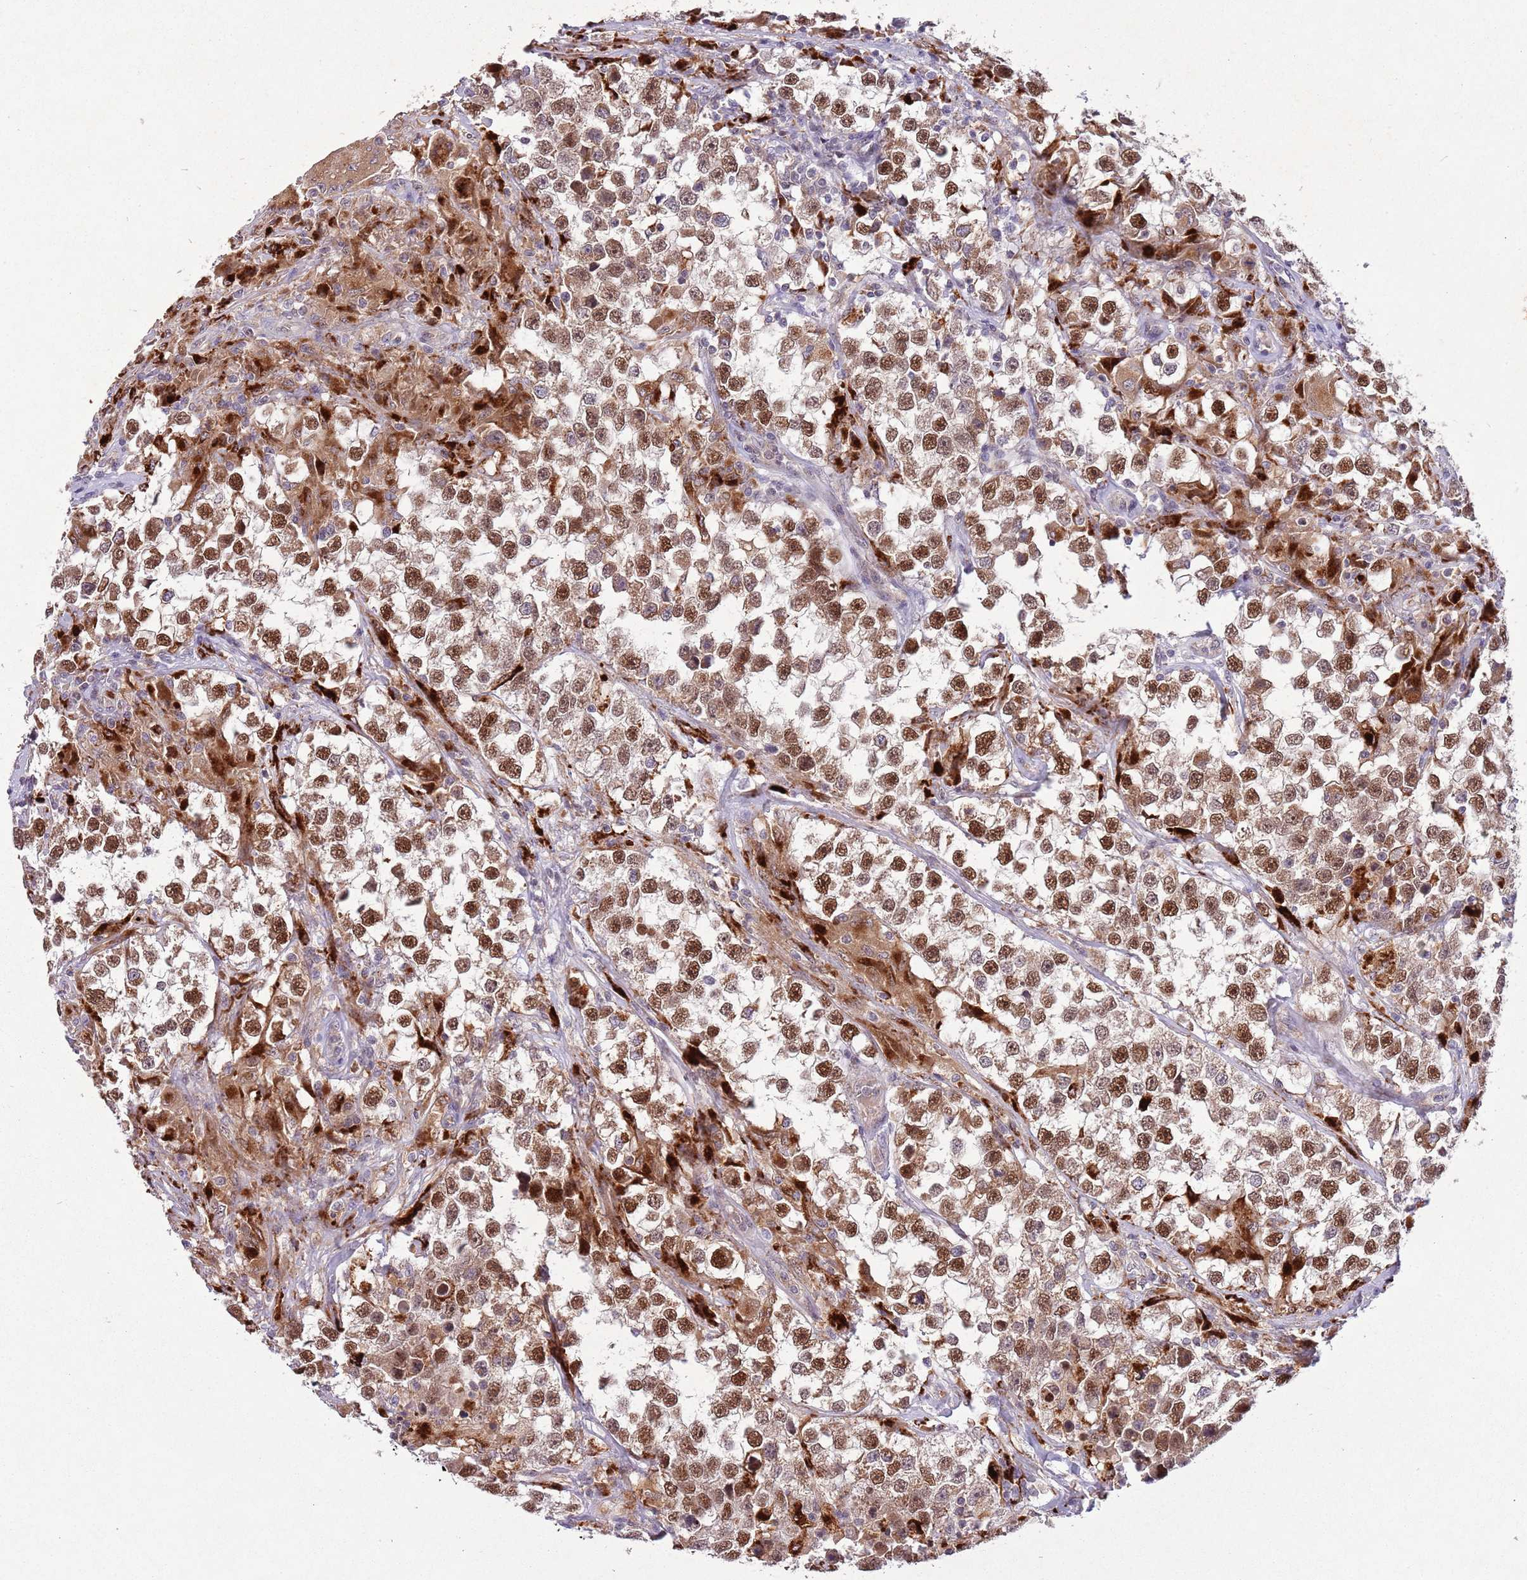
{"staining": {"intensity": "moderate", "quantity": ">75%", "location": "cytoplasmic/membranous,nuclear"}, "tissue": "testis cancer", "cell_type": "Tumor cells", "image_type": "cancer", "snomed": [{"axis": "morphology", "description": "Seminoma, NOS"}, {"axis": "topography", "description": "Testis"}], "caption": "Immunohistochemical staining of testis cancer (seminoma) shows medium levels of moderate cytoplasmic/membranous and nuclear expression in approximately >75% of tumor cells.", "gene": "TRIM27", "patient": {"sex": "male", "age": 46}}